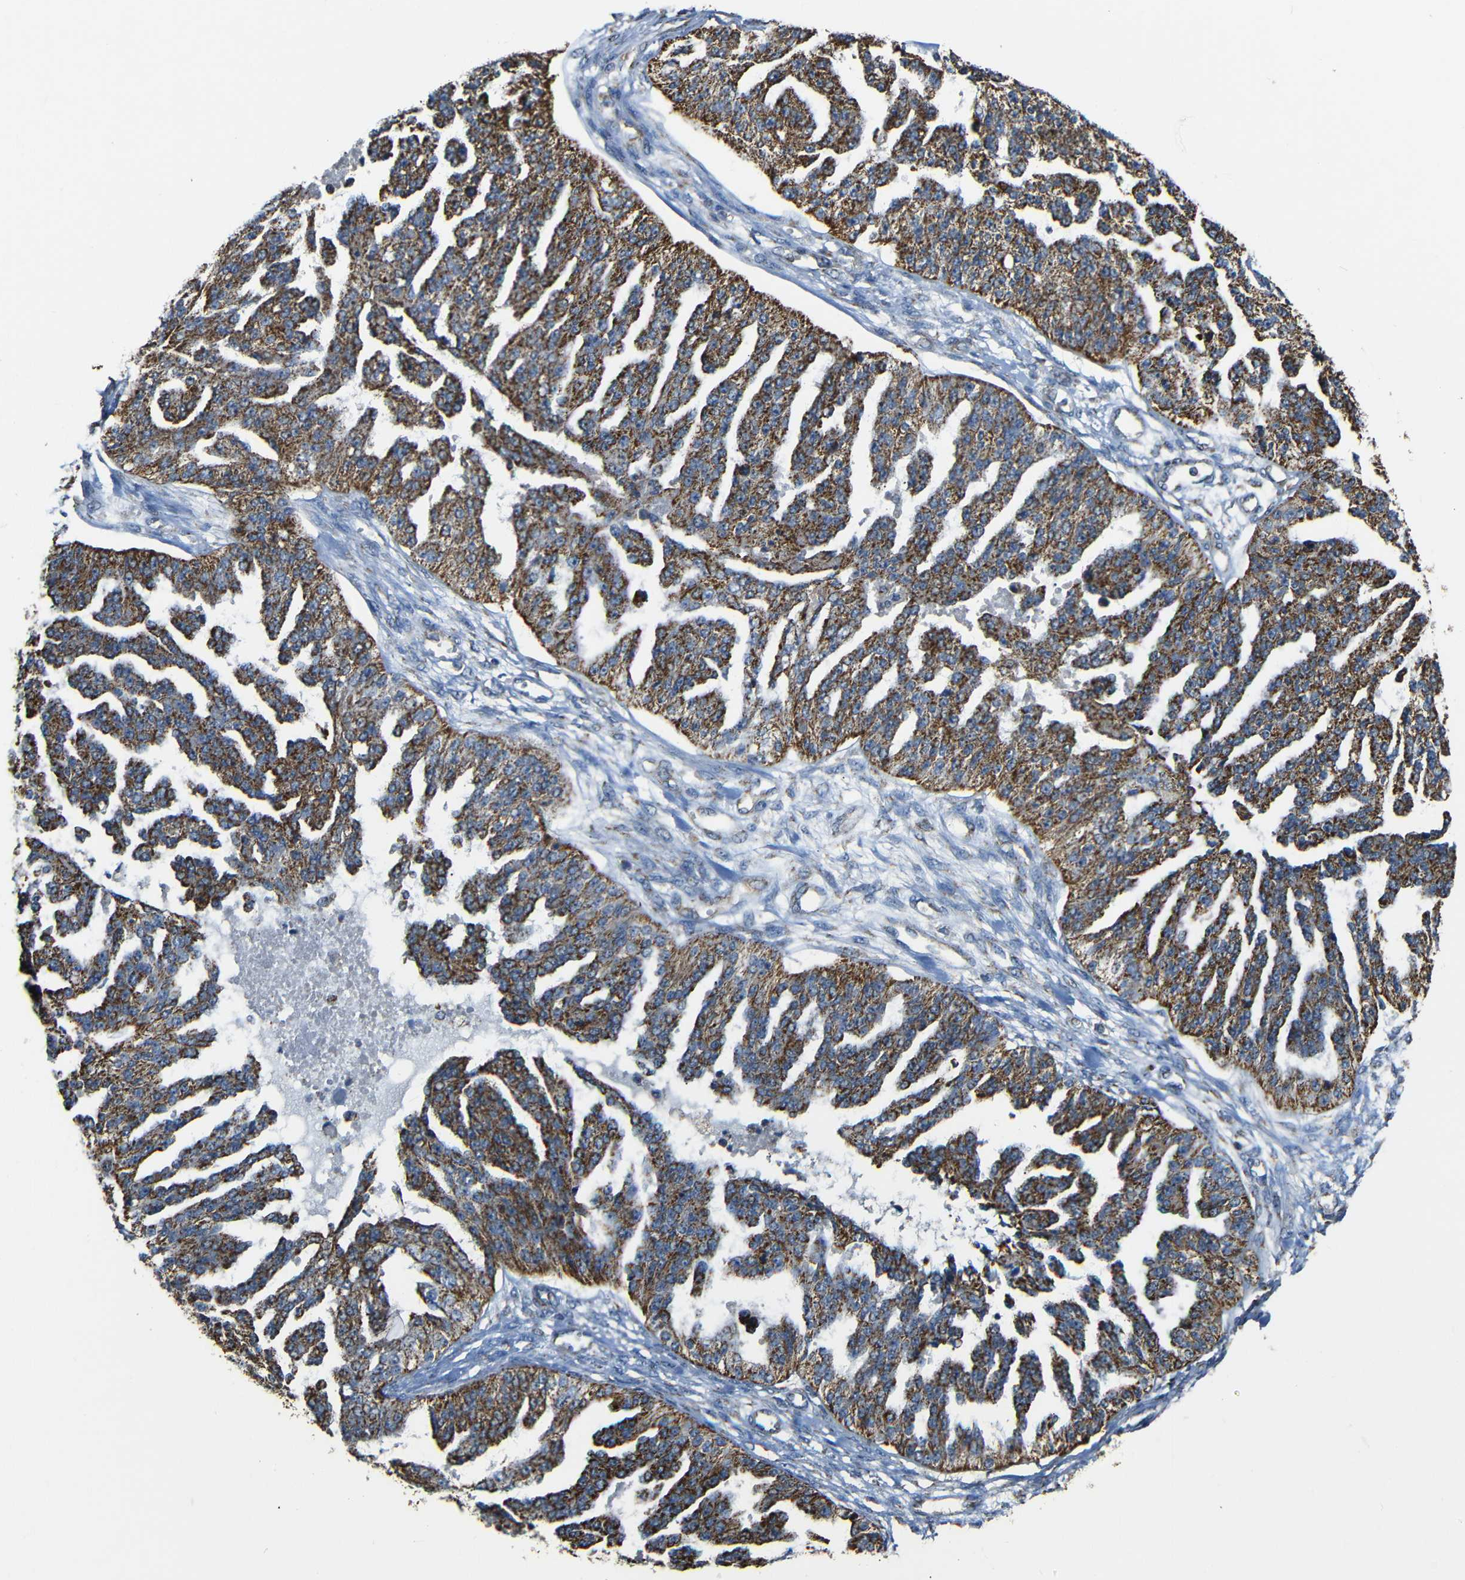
{"staining": {"intensity": "strong", "quantity": ">75%", "location": "cytoplasmic/membranous"}, "tissue": "ovarian cancer", "cell_type": "Tumor cells", "image_type": "cancer", "snomed": [{"axis": "morphology", "description": "Cystadenocarcinoma, serous, NOS"}, {"axis": "topography", "description": "Ovary"}], "caption": "Ovarian cancer (serous cystadenocarcinoma) stained with immunohistochemistry shows strong cytoplasmic/membranous staining in approximately >75% of tumor cells. Nuclei are stained in blue.", "gene": "NR3C2", "patient": {"sex": "female", "age": 58}}